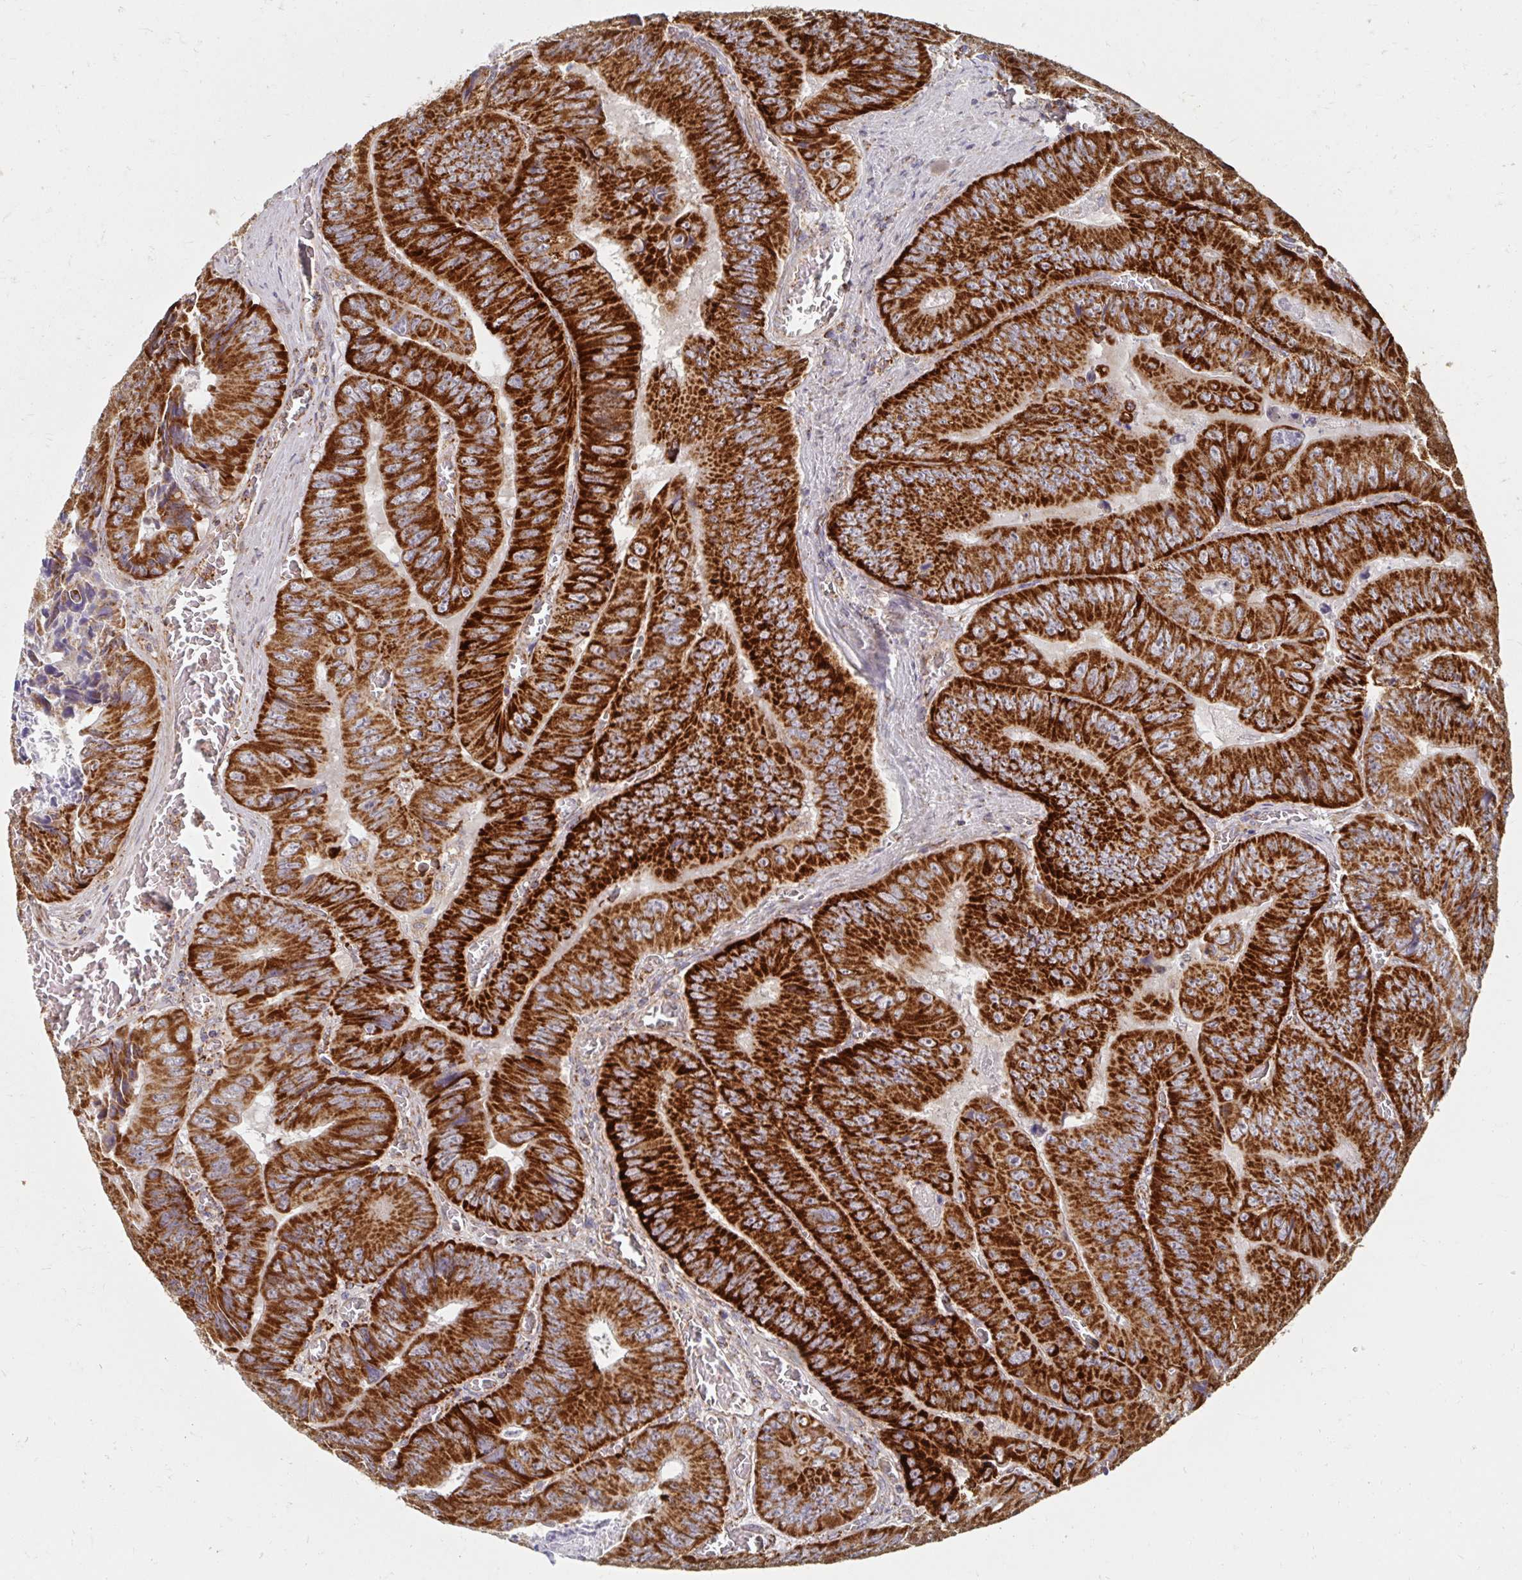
{"staining": {"intensity": "strong", "quantity": ">75%", "location": "cytoplasmic/membranous"}, "tissue": "colorectal cancer", "cell_type": "Tumor cells", "image_type": "cancer", "snomed": [{"axis": "morphology", "description": "Adenocarcinoma, NOS"}, {"axis": "topography", "description": "Colon"}], "caption": "Immunohistochemistry (IHC) (DAB (3,3'-diaminobenzidine)) staining of human colorectal cancer reveals strong cytoplasmic/membranous protein staining in approximately >75% of tumor cells.", "gene": "MAVS", "patient": {"sex": "female", "age": 84}}